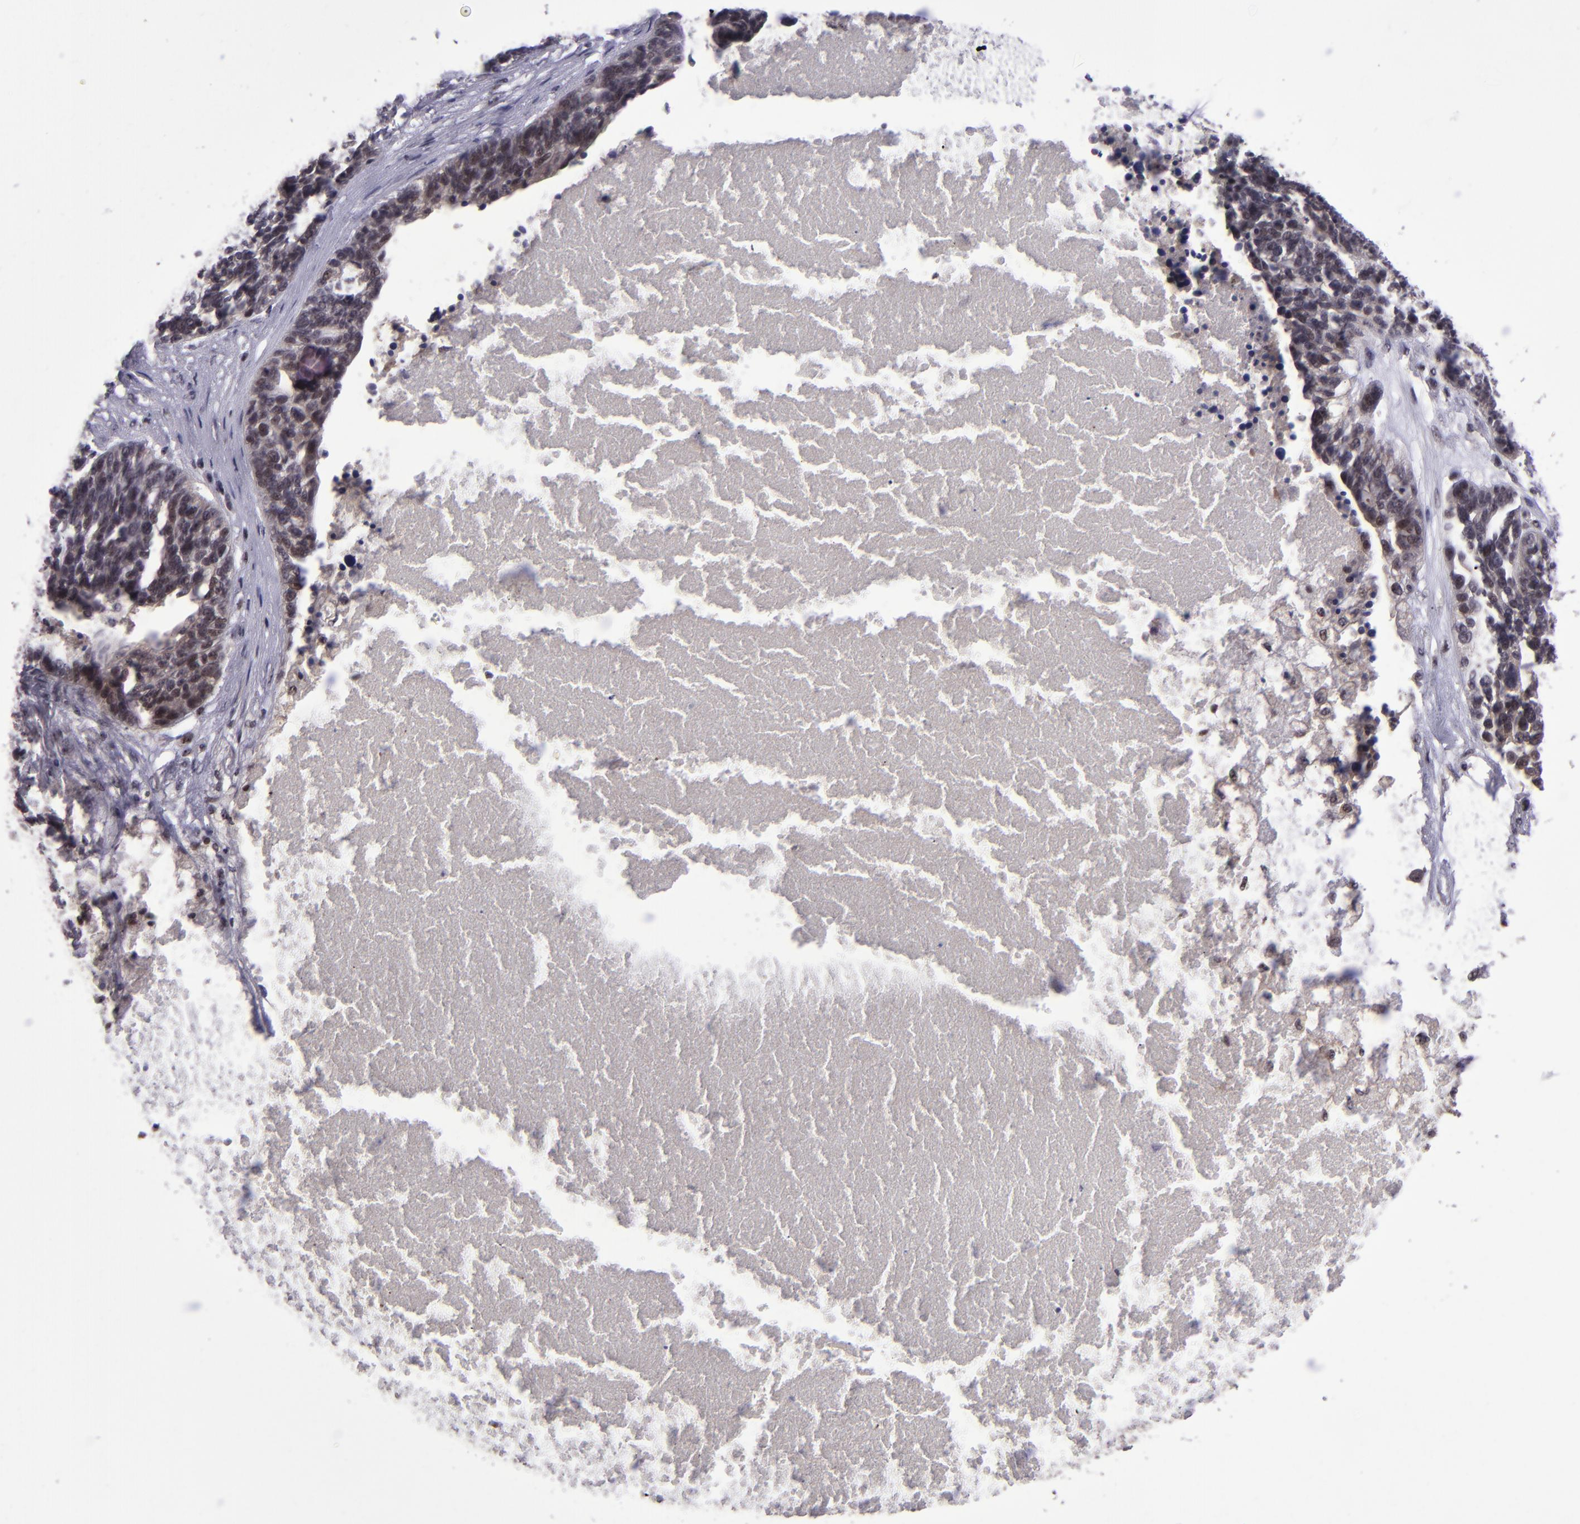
{"staining": {"intensity": "strong", "quantity": "25%-75%", "location": "nuclear"}, "tissue": "ovarian cancer", "cell_type": "Tumor cells", "image_type": "cancer", "snomed": [{"axis": "morphology", "description": "Cystadenocarcinoma, serous, NOS"}, {"axis": "topography", "description": "Ovary"}], "caption": "A high-resolution photomicrograph shows immunohistochemistry (IHC) staining of serous cystadenocarcinoma (ovarian), which reveals strong nuclear staining in approximately 25%-75% of tumor cells.", "gene": "PCNX4", "patient": {"sex": "female", "age": 59}}